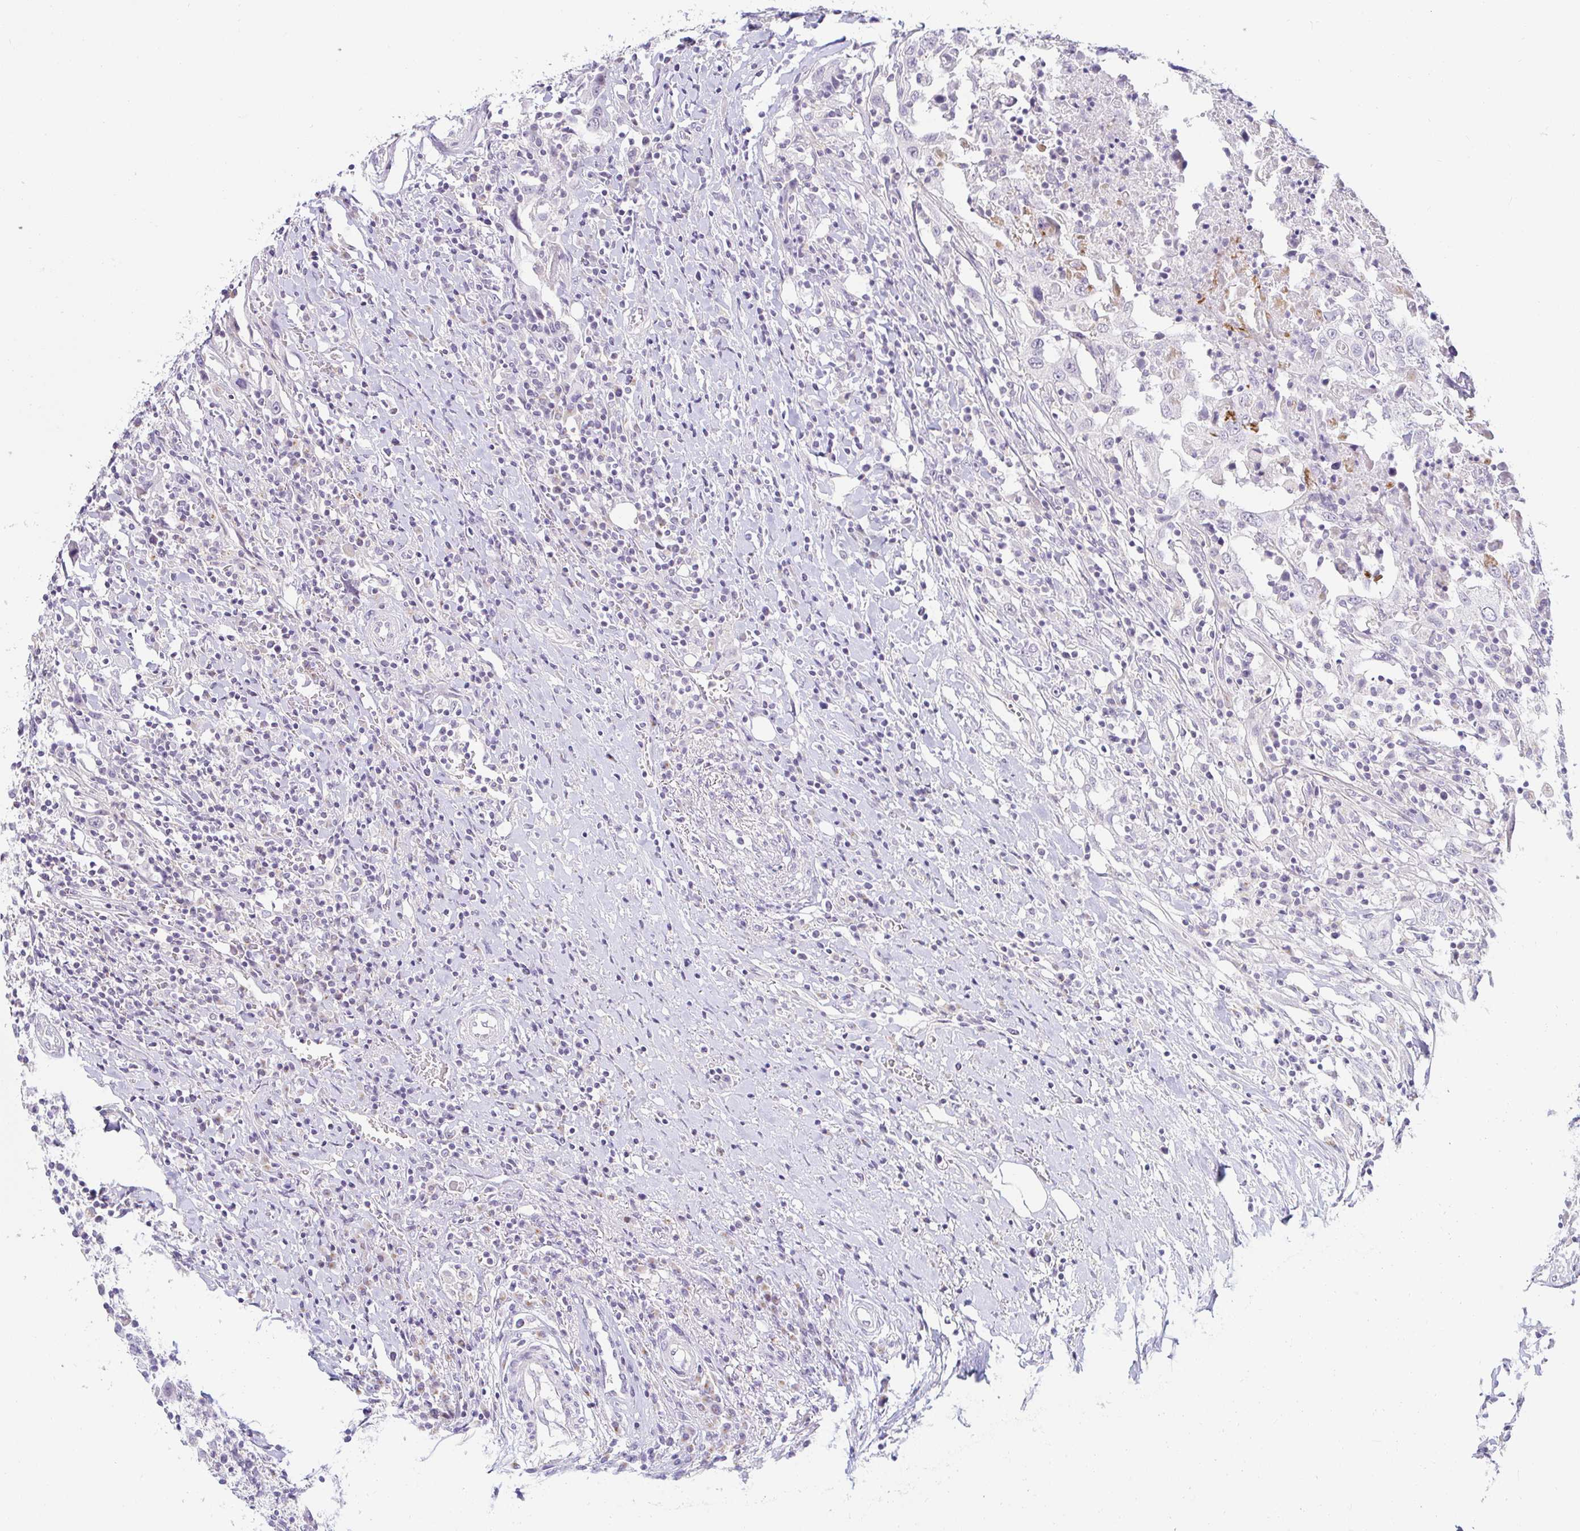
{"staining": {"intensity": "negative", "quantity": "none", "location": "none"}, "tissue": "urothelial cancer", "cell_type": "Tumor cells", "image_type": "cancer", "snomed": [{"axis": "morphology", "description": "Urothelial carcinoma, High grade"}, {"axis": "topography", "description": "Urinary bladder"}], "caption": "This histopathology image is of urothelial cancer stained with IHC to label a protein in brown with the nuclei are counter-stained blue. There is no staining in tumor cells. The staining was performed using DAB (3,3'-diaminobenzidine) to visualize the protein expression in brown, while the nuclei were stained in blue with hematoxylin (Magnification: 20x).", "gene": "OR51D1", "patient": {"sex": "male", "age": 61}}